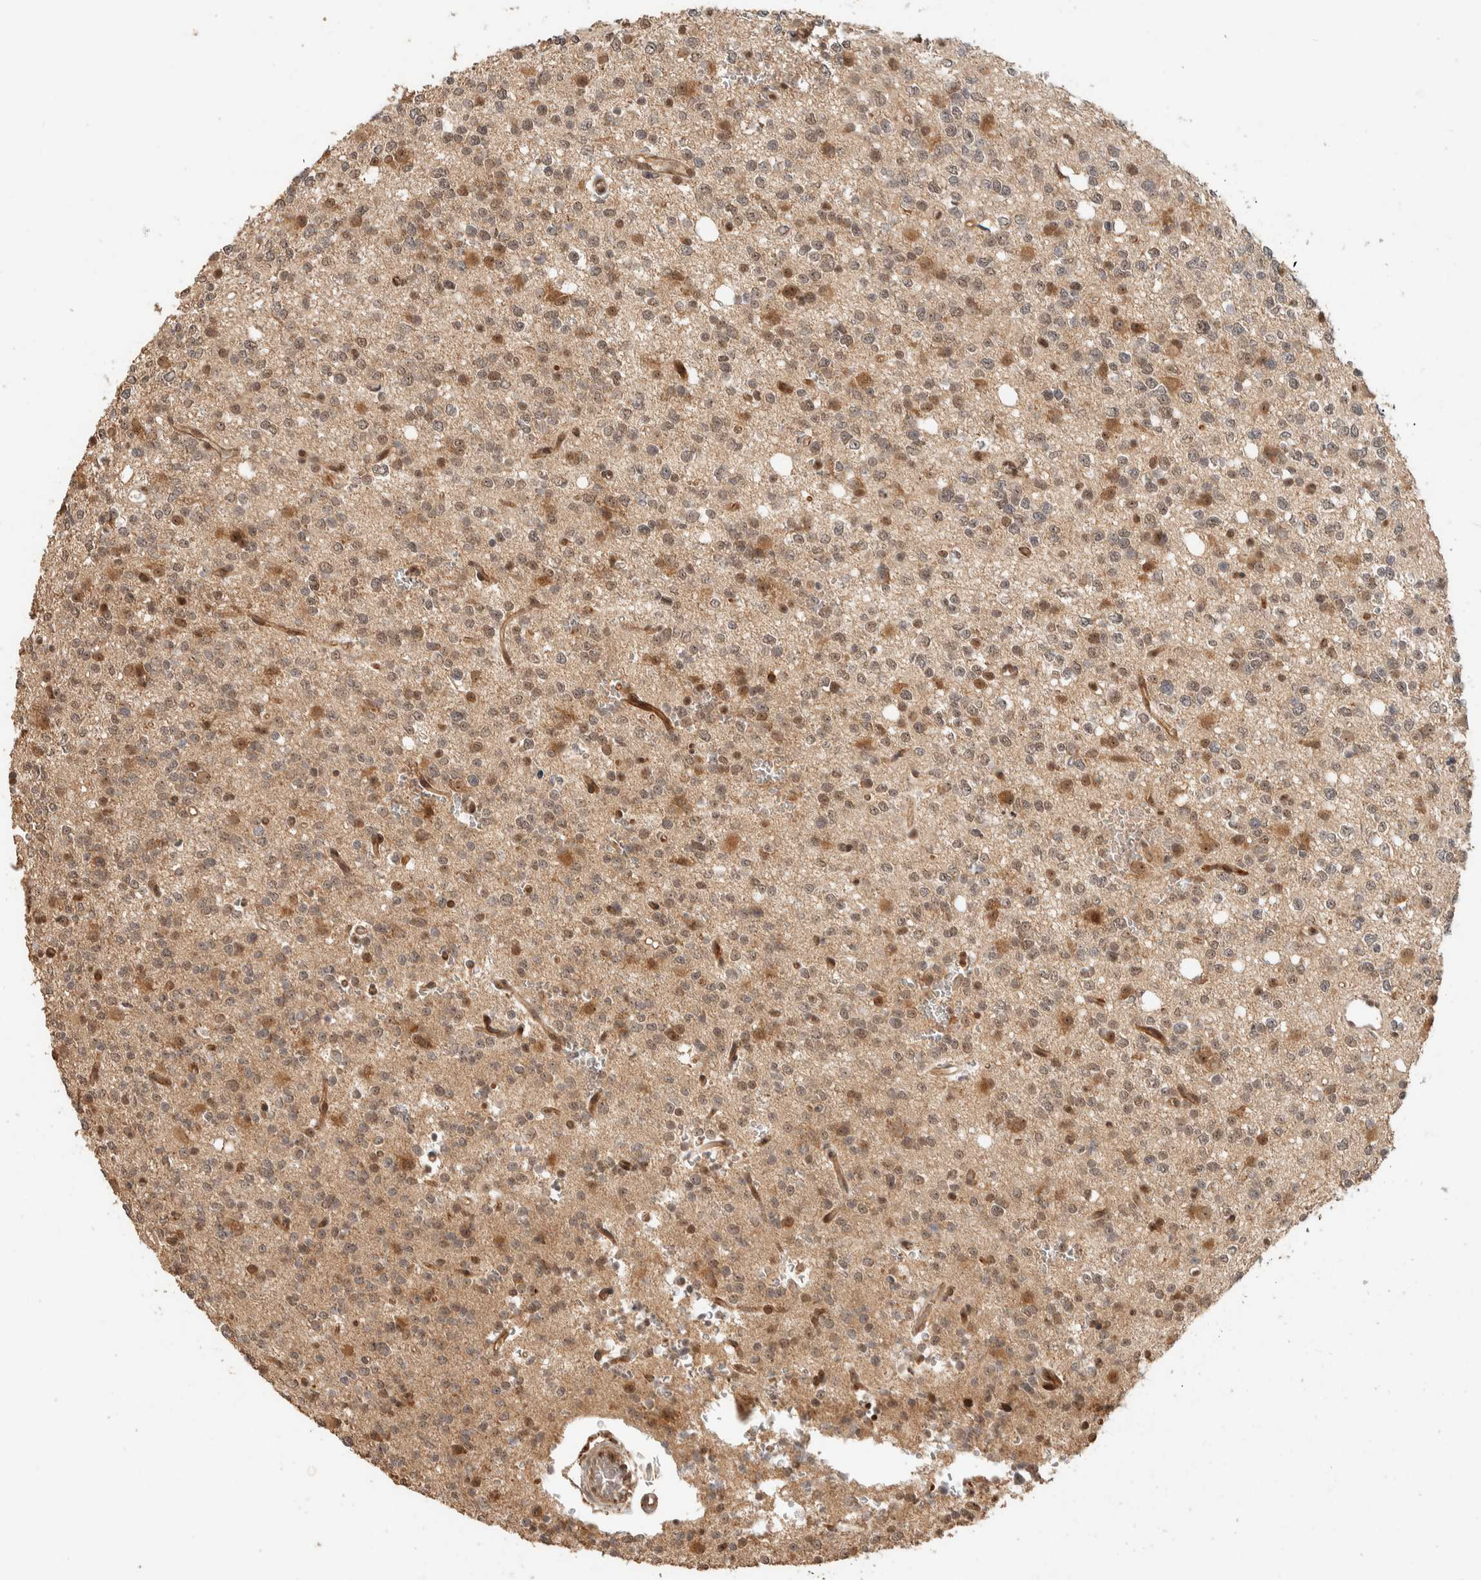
{"staining": {"intensity": "moderate", "quantity": "25%-75%", "location": "cytoplasmic/membranous"}, "tissue": "glioma", "cell_type": "Tumor cells", "image_type": "cancer", "snomed": [{"axis": "morphology", "description": "Glioma, malignant, High grade"}, {"axis": "topography", "description": "Brain"}], "caption": "Immunohistochemistry (IHC) staining of glioma, which displays medium levels of moderate cytoplasmic/membranous positivity in about 25%-75% of tumor cells indicating moderate cytoplasmic/membranous protein positivity. The staining was performed using DAB (3,3'-diaminobenzidine) (brown) for protein detection and nuclei were counterstained in hematoxylin (blue).", "gene": "ZBTB2", "patient": {"sex": "female", "age": 62}}